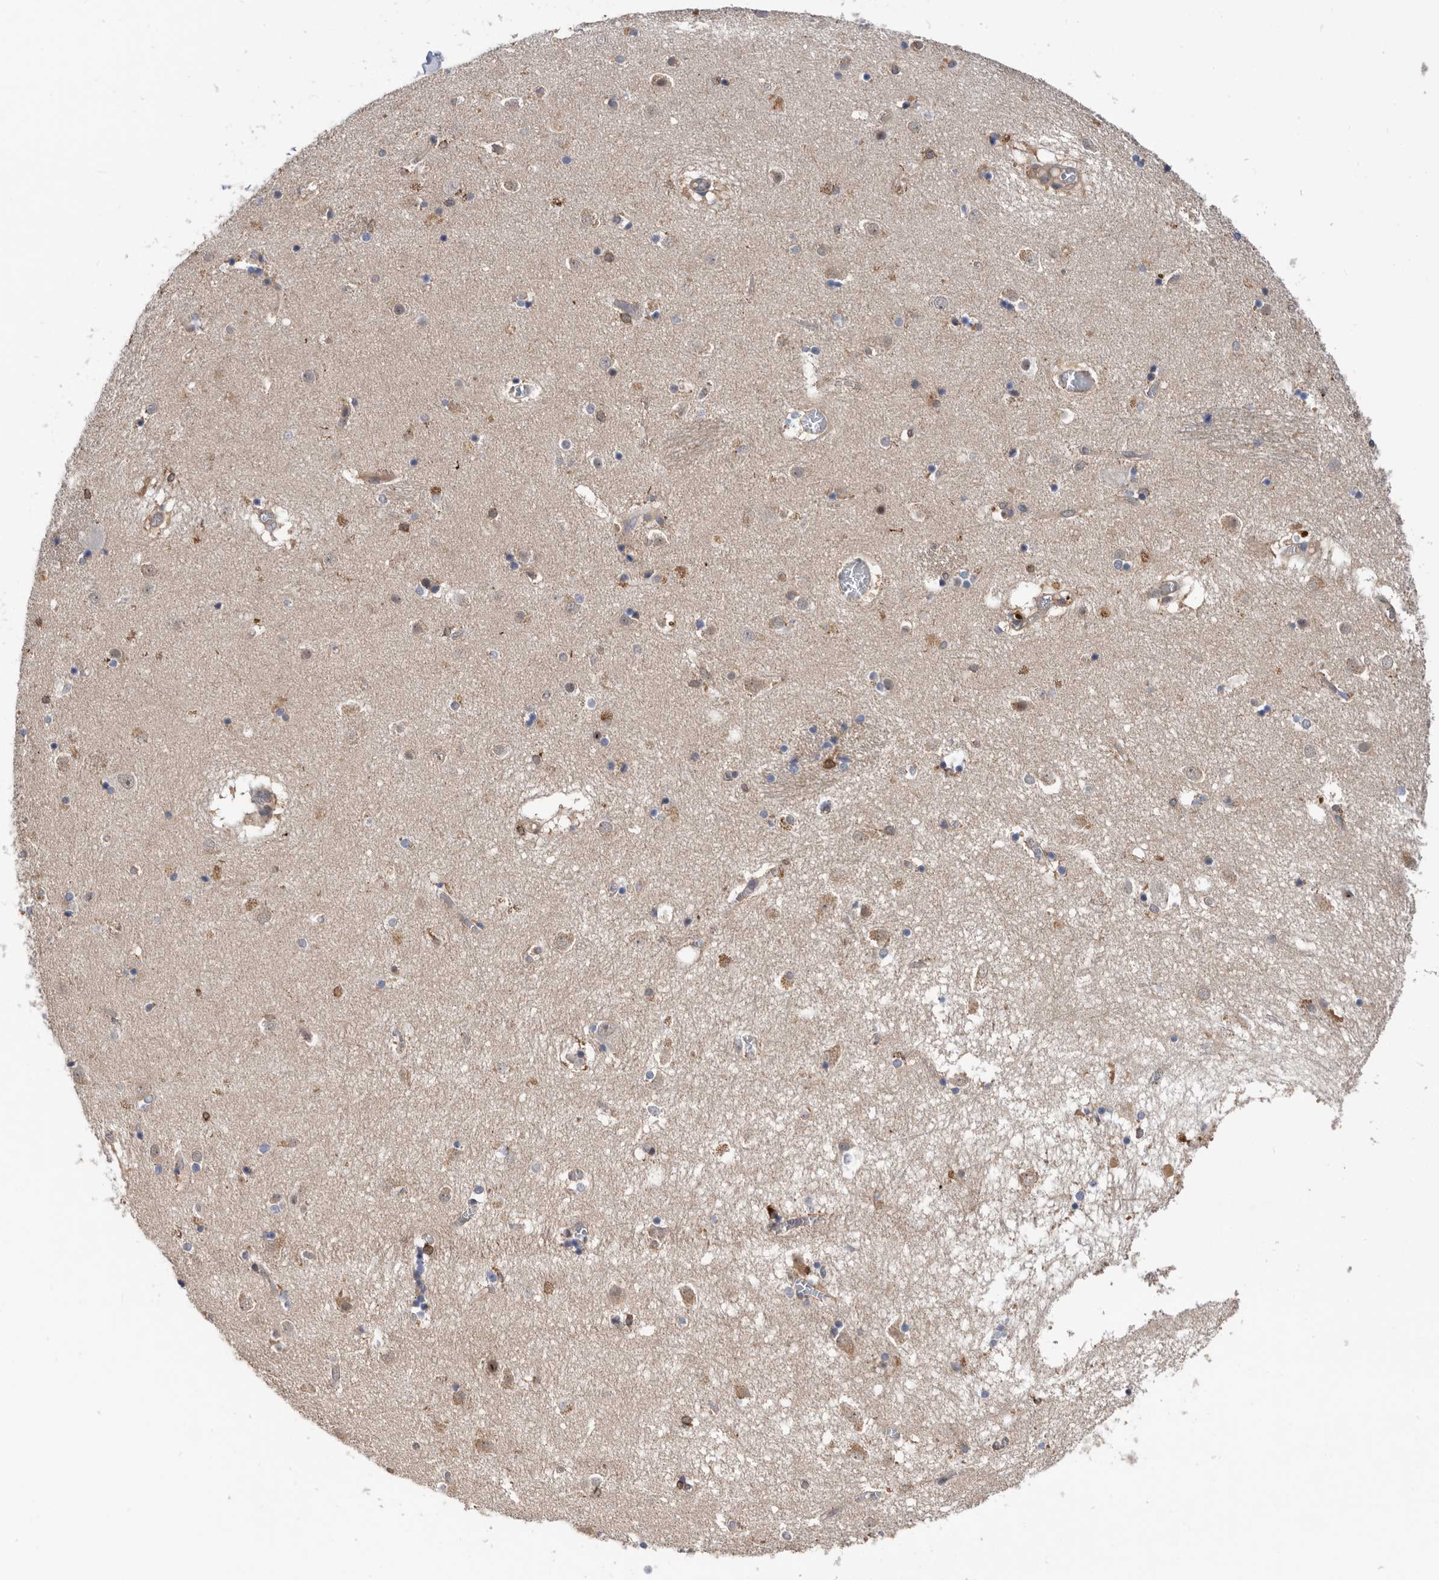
{"staining": {"intensity": "moderate", "quantity": "<25%", "location": "cytoplasmic/membranous"}, "tissue": "caudate", "cell_type": "Glial cells", "image_type": "normal", "snomed": [{"axis": "morphology", "description": "Normal tissue, NOS"}, {"axis": "topography", "description": "Lateral ventricle wall"}], "caption": "The micrograph demonstrates immunohistochemical staining of benign caudate. There is moderate cytoplasmic/membranous staining is appreciated in approximately <25% of glial cells.", "gene": "ATAD2", "patient": {"sex": "male", "age": 70}}